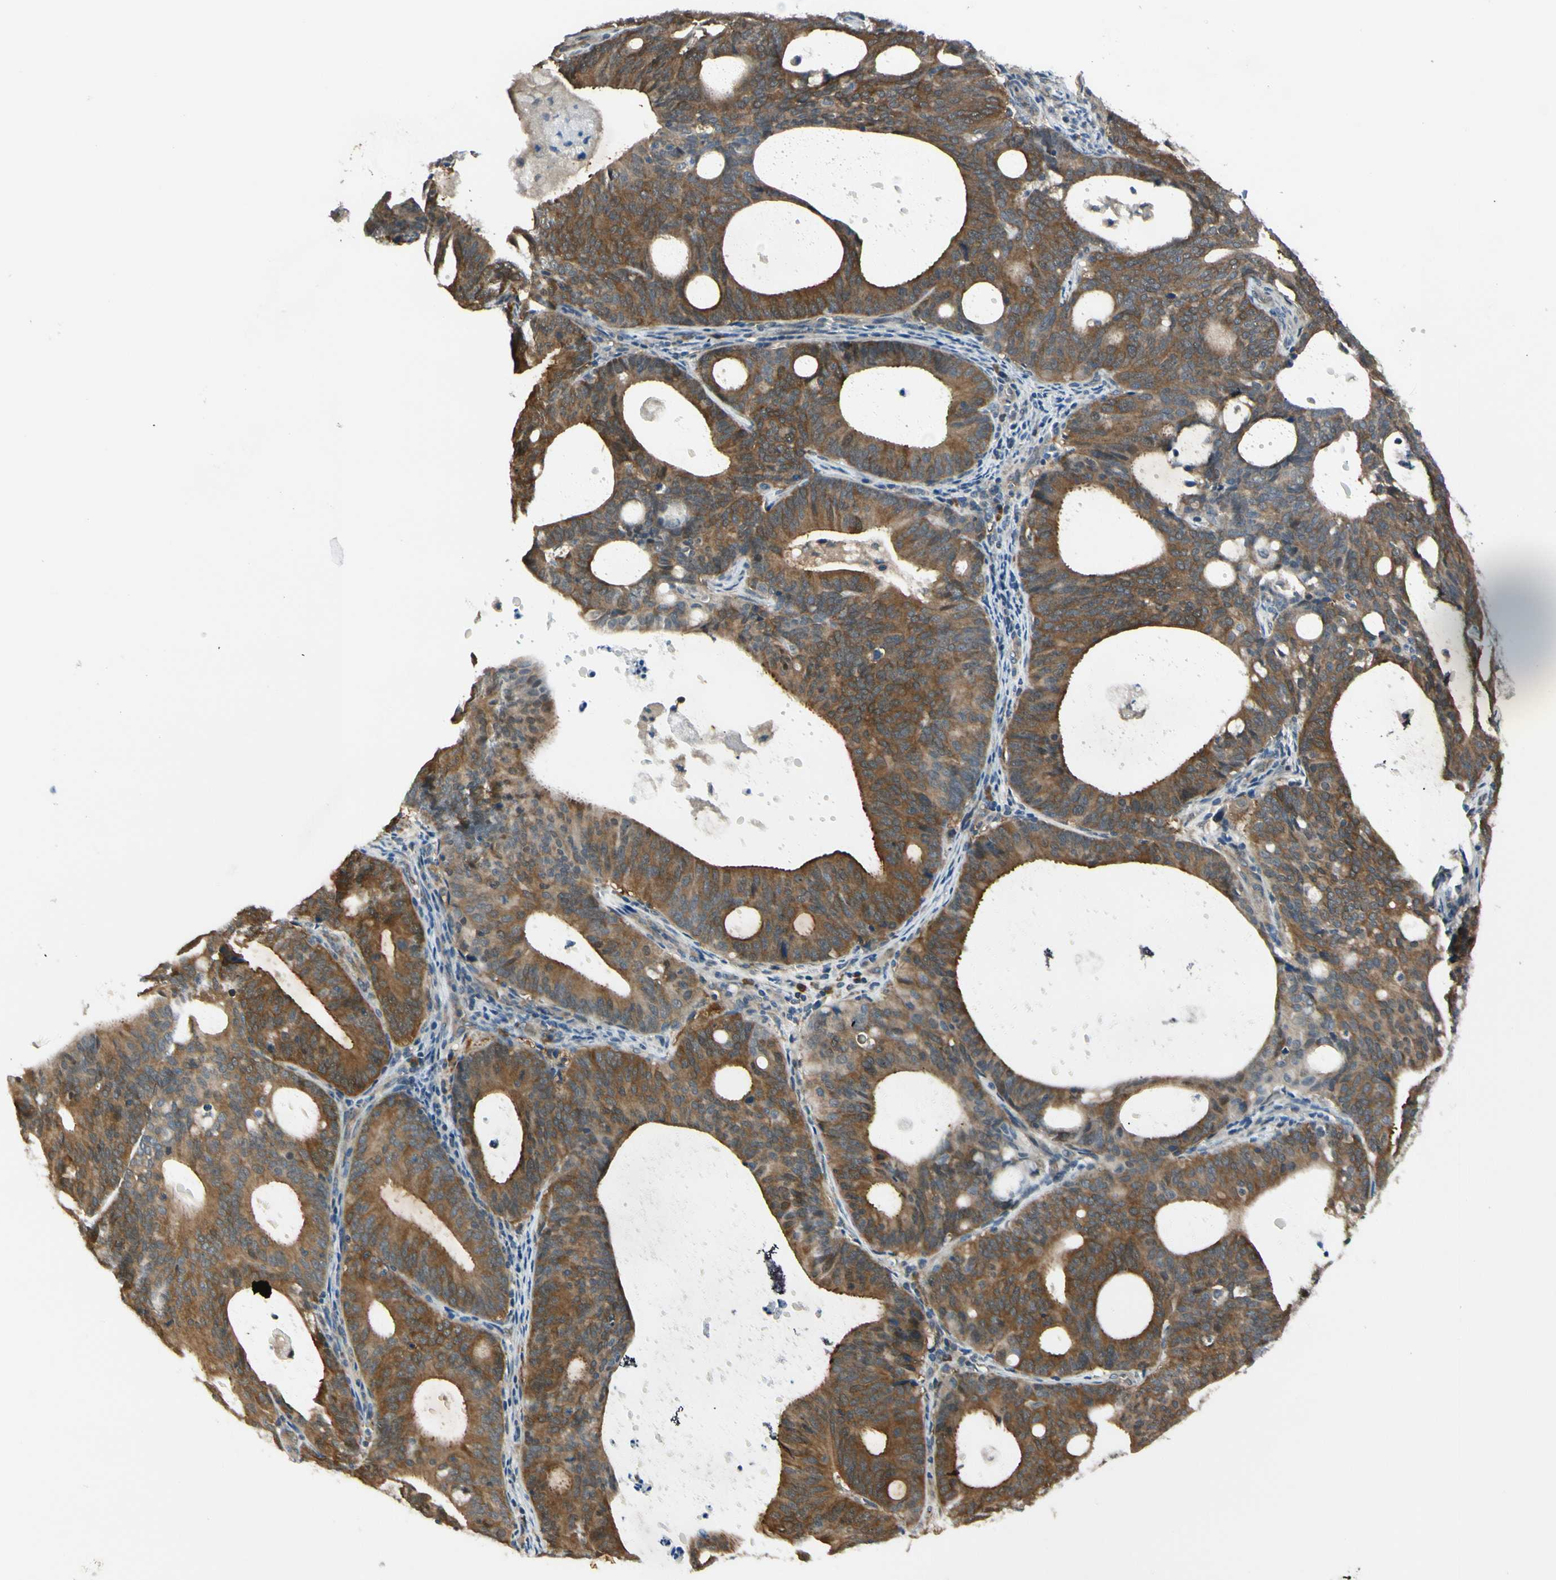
{"staining": {"intensity": "strong", "quantity": ">75%", "location": "cytoplasmic/membranous,nuclear"}, "tissue": "endometrial cancer", "cell_type": "Tumor cells", "image_type": "cancer", "snomed": [{"axis": "morphology", "description": "Adenocarcinoma, NOS"}, {"axis": "topography", "description": "Uterus"}], "caption": "Endometrial cancer stained with IHC displays strong cytoplasmic/membranous and nuclear staining in about >75% of tumor cells.", "gene": "RASGRF1", "patient": {"sex": "female", "age": 83}}